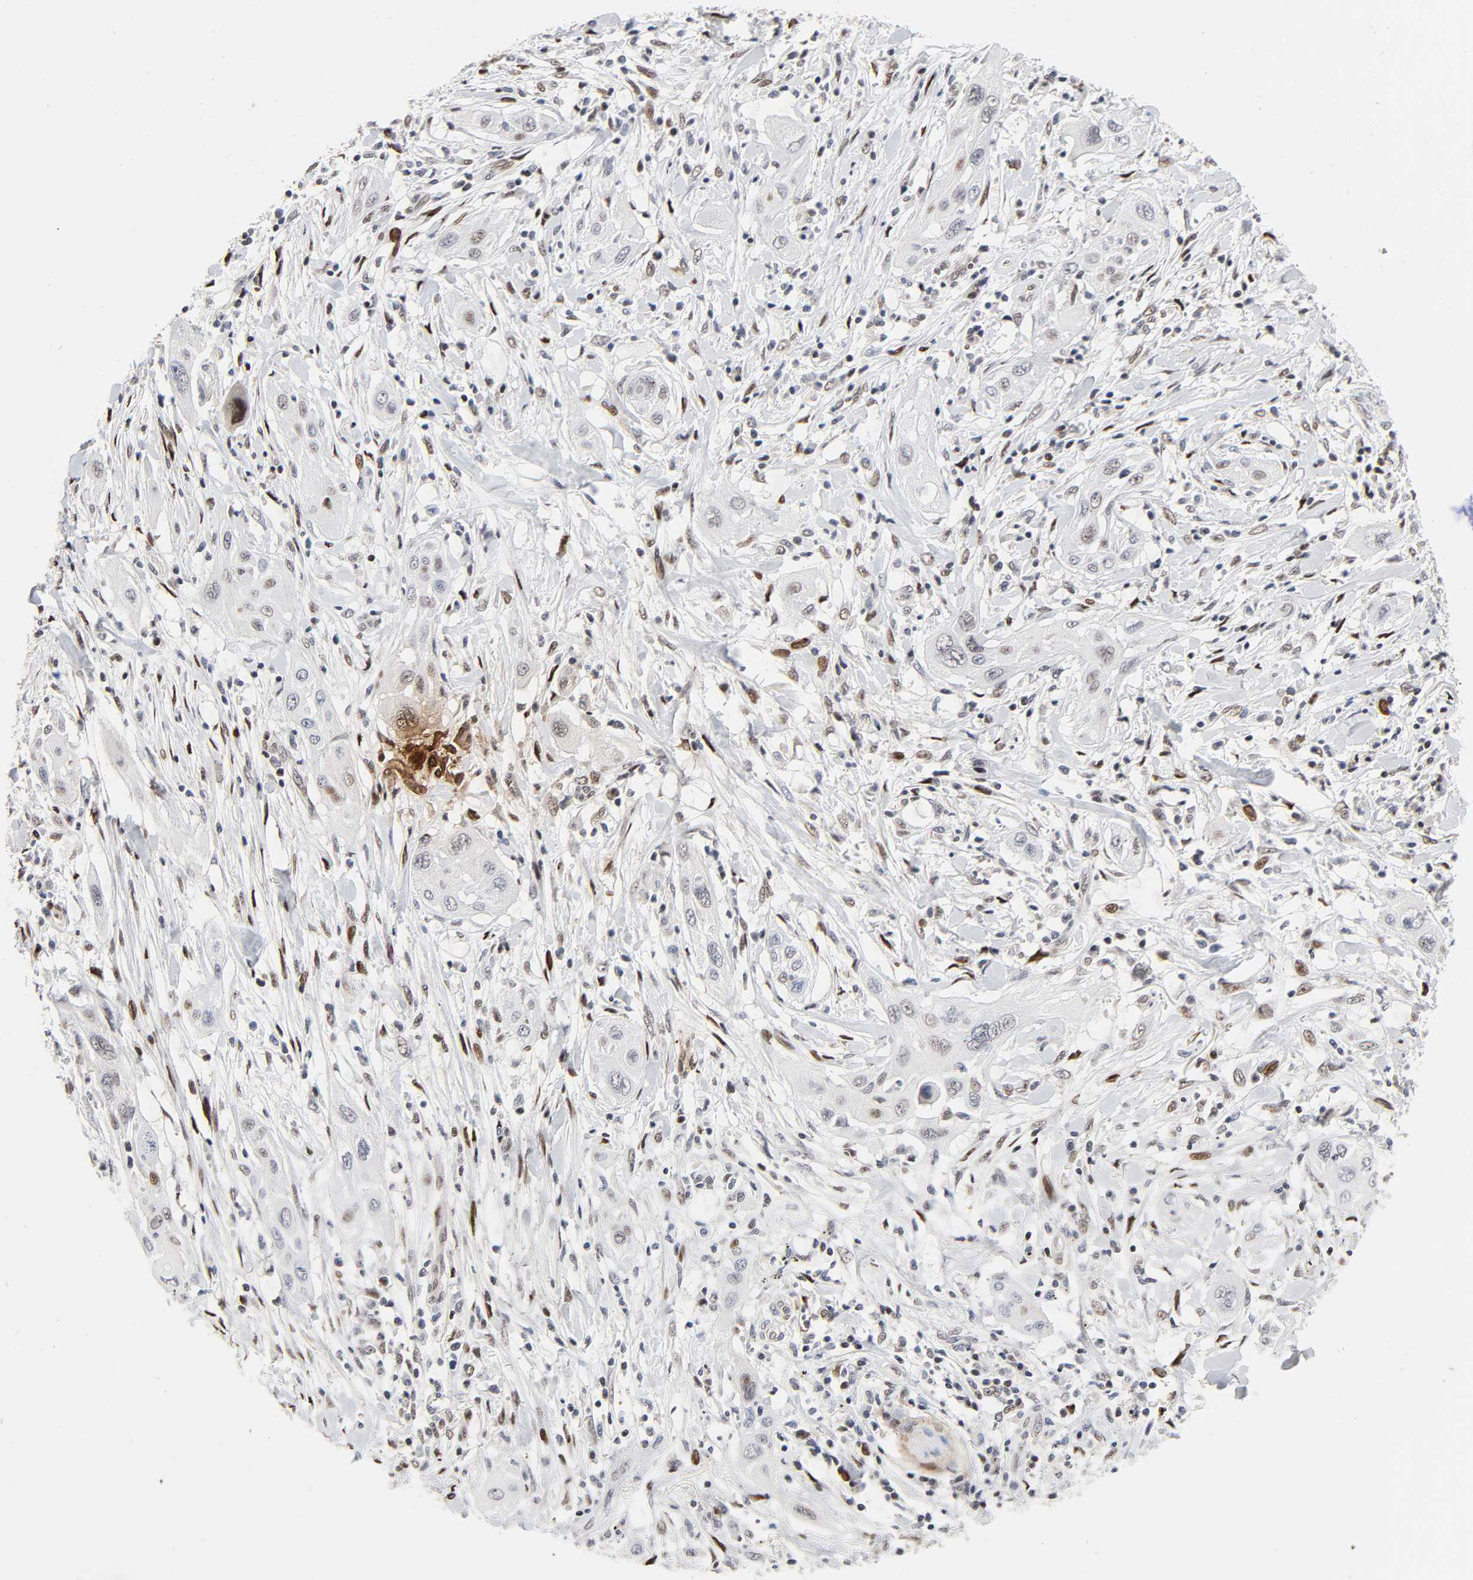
{"staining": {"intensity": "weak", "quantity": "<25%", "location": "nuclear"}, "tissue": "lung cancer", "cell_type": "Tumor cells", "image_type": "cancer", "snomed": [{"axis": "morphology", "description": "Squamous cell carcinoma, NOS"}, {"axis": "topography", "description": "Lung"}], "caption": "The photomicrograph demonstrates no significant expression in tumor cells of lung cancer (squamous cell carcinoma).", "gene": "STK38", "patient": {"sex": "female", "age": 47}}